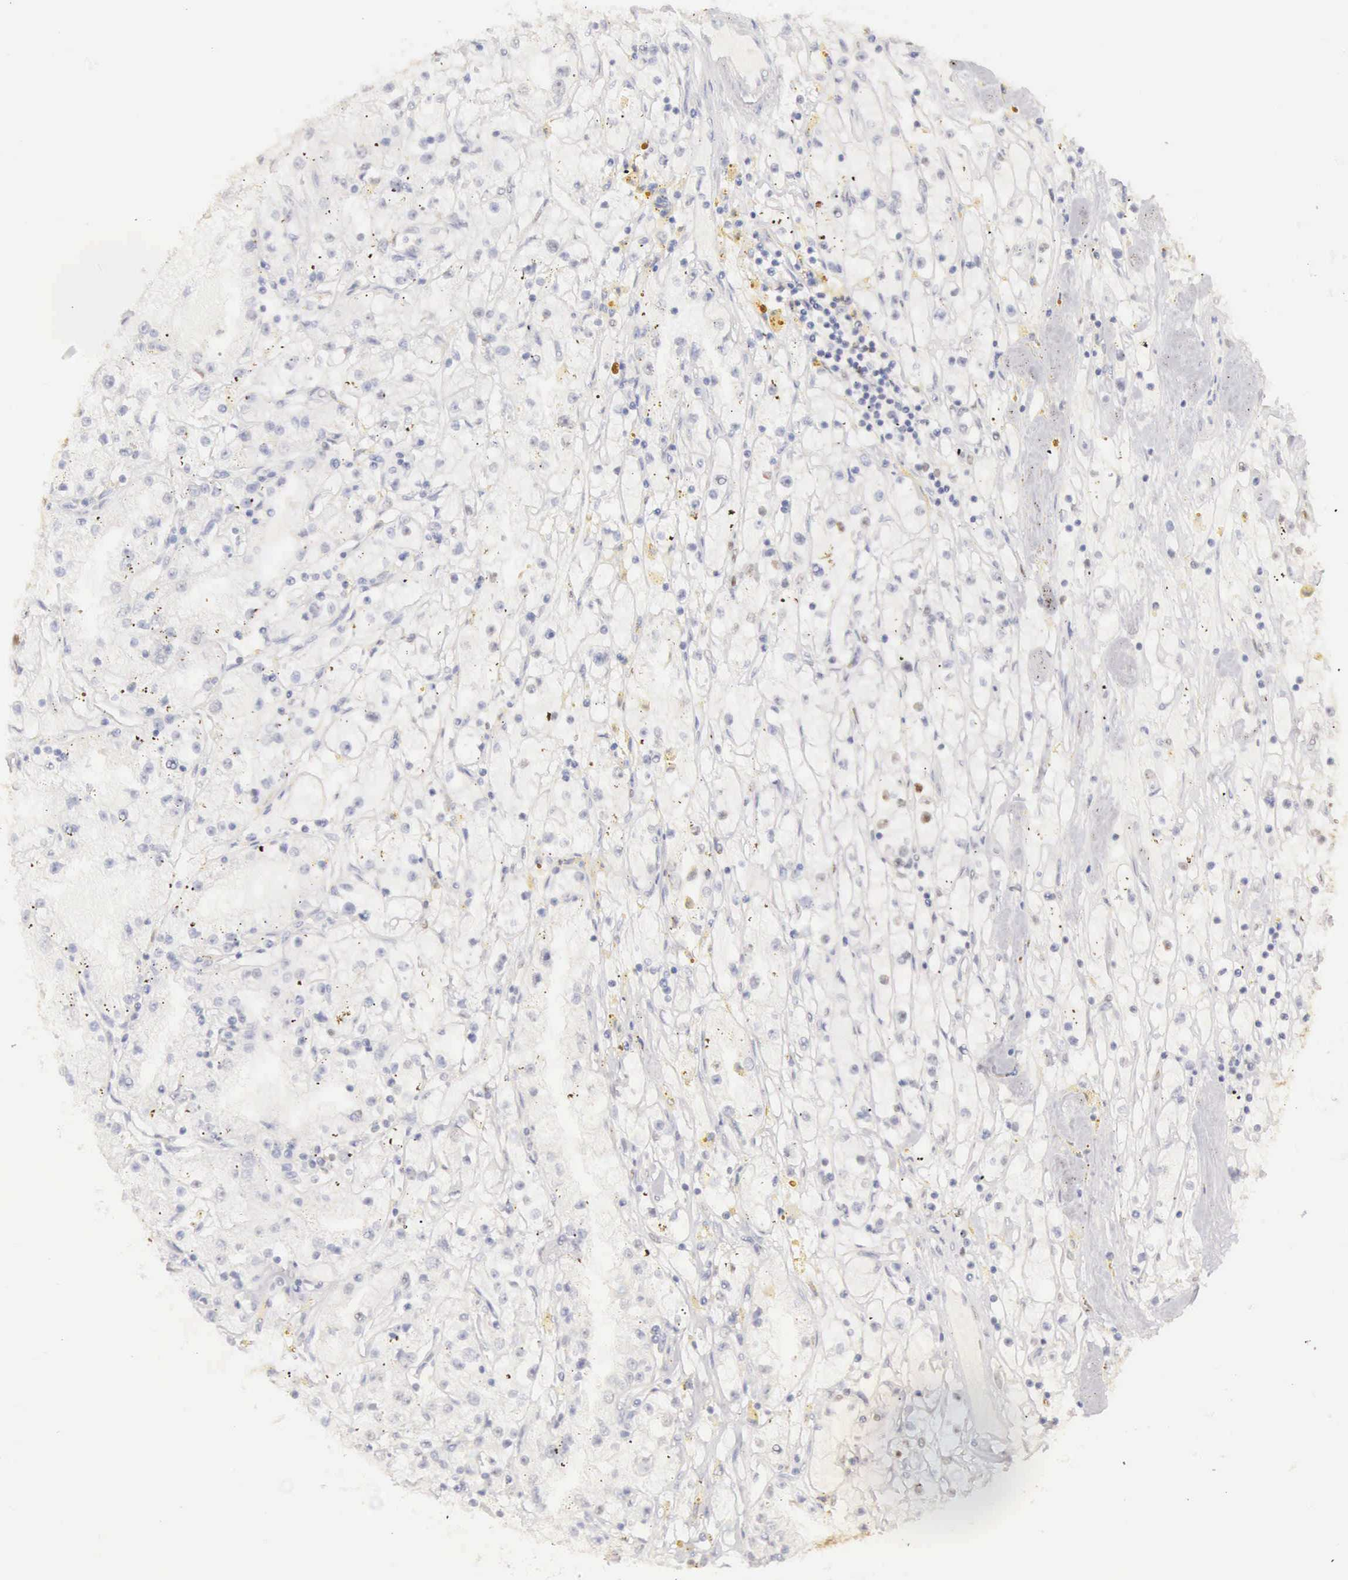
{"staining": {"intensity": "negative", "quantity": "none", "location": "none"}, "tissue": "renal cancer", "cell_type": "Tumor cells", "image_type": "cancer", "snomed": [{"axis": "morphology", "description": "Adenocarcinoma, NOS"}, {"axis": "topography", "description": "Kidney"}], "caption": "IHC micrograph of human renal adenocarcinoma stained for a protein (brown), which reveals no expression in tumor cells.", "gene": "UBA1", "patient": {"sex": "male", "age": 56}}